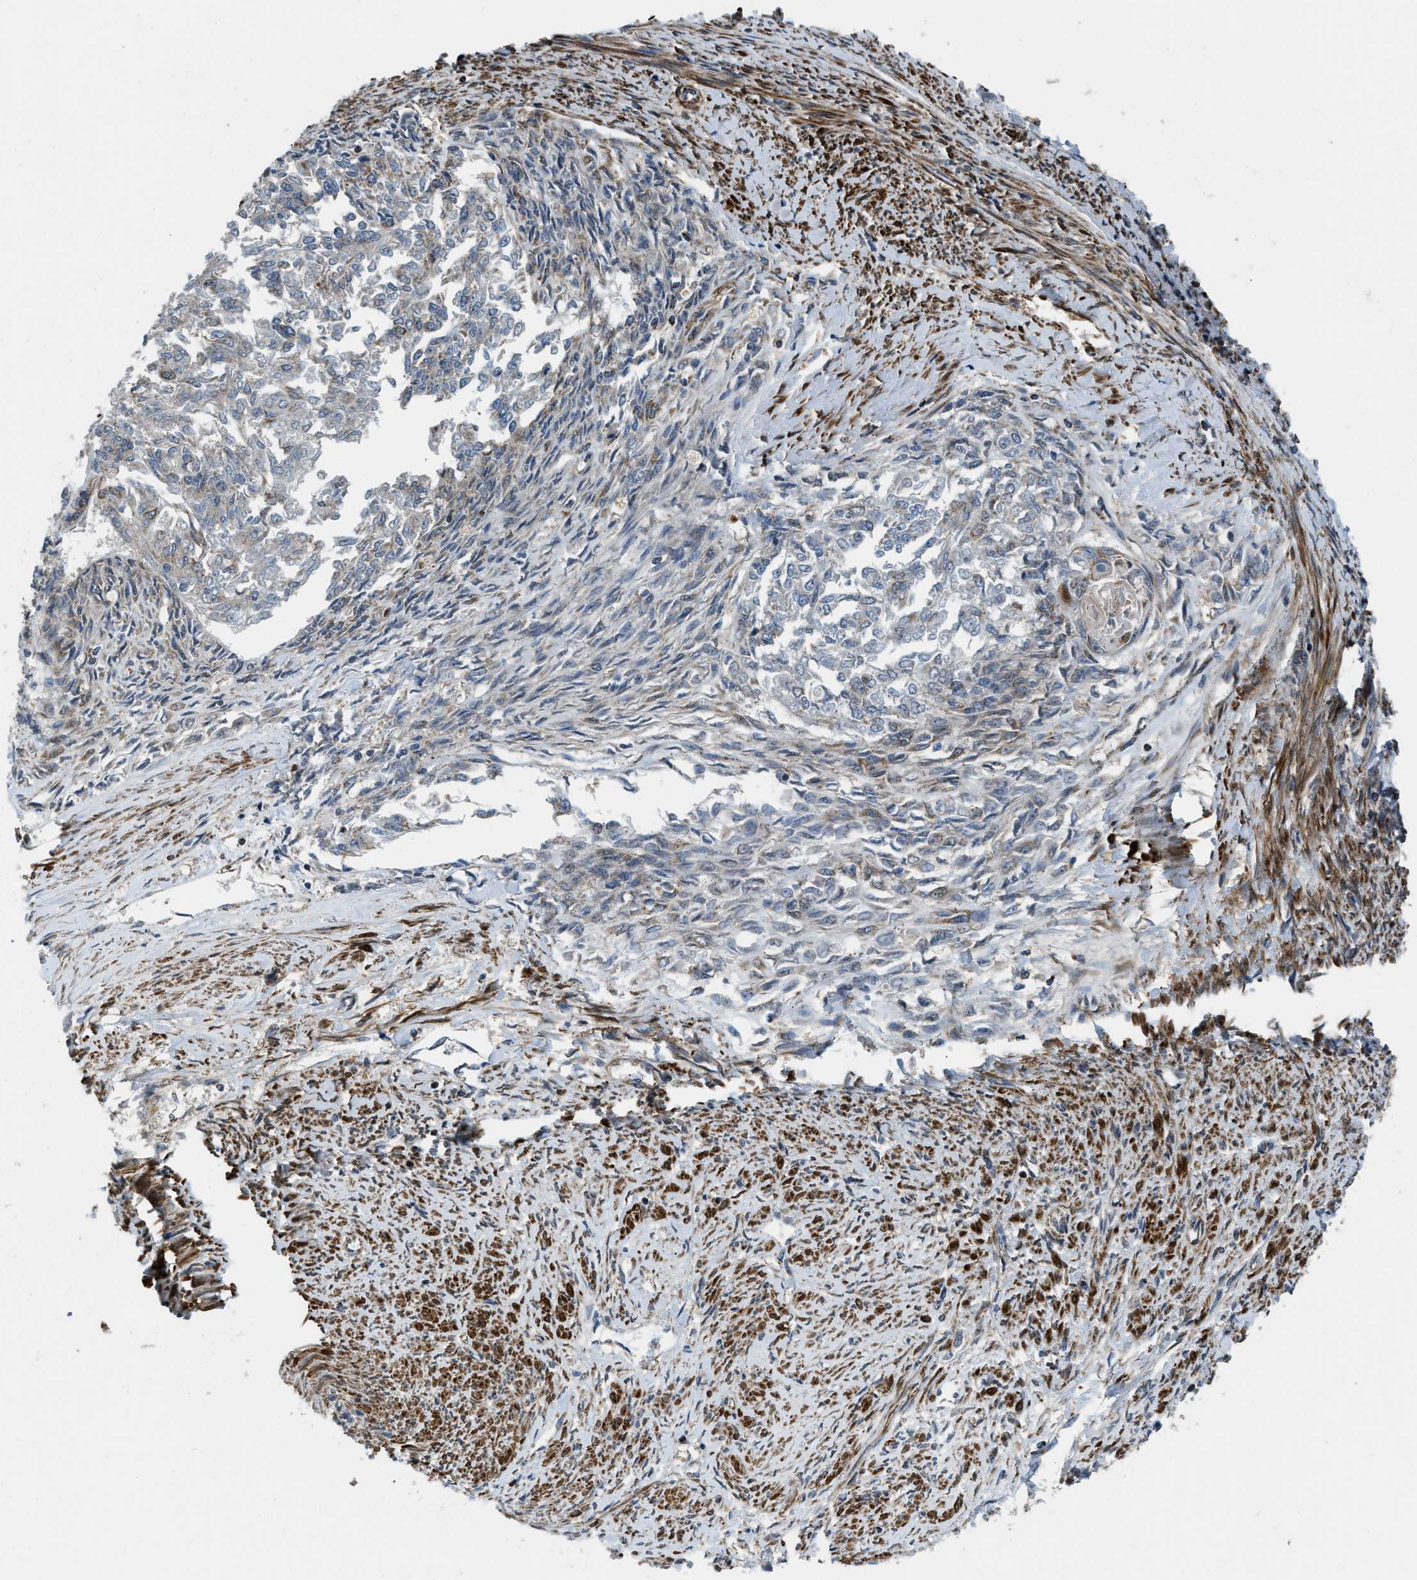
{"staining": {"intensity": "moderate", "quantity": "<25%", "location": "cytoplasmic/membranous"}, "tissue": "endometrial cancer", "cell_type": "Tumor cells", "image_type": "cancer", "snomed": [{"axis": "morphology", "description": "Adenocarcinoma, NOS"}, {"axis": "topography", "description": "Endometrium"}], "caption": "Brown immunohistochemical staining in adenocarcinoma (endometrial) exhibits moderate cytoplasmic/membranous expression in about <25% of tumor cells.", "gene": "GSDME", "patient": {"sex": "female", "age": 32}}